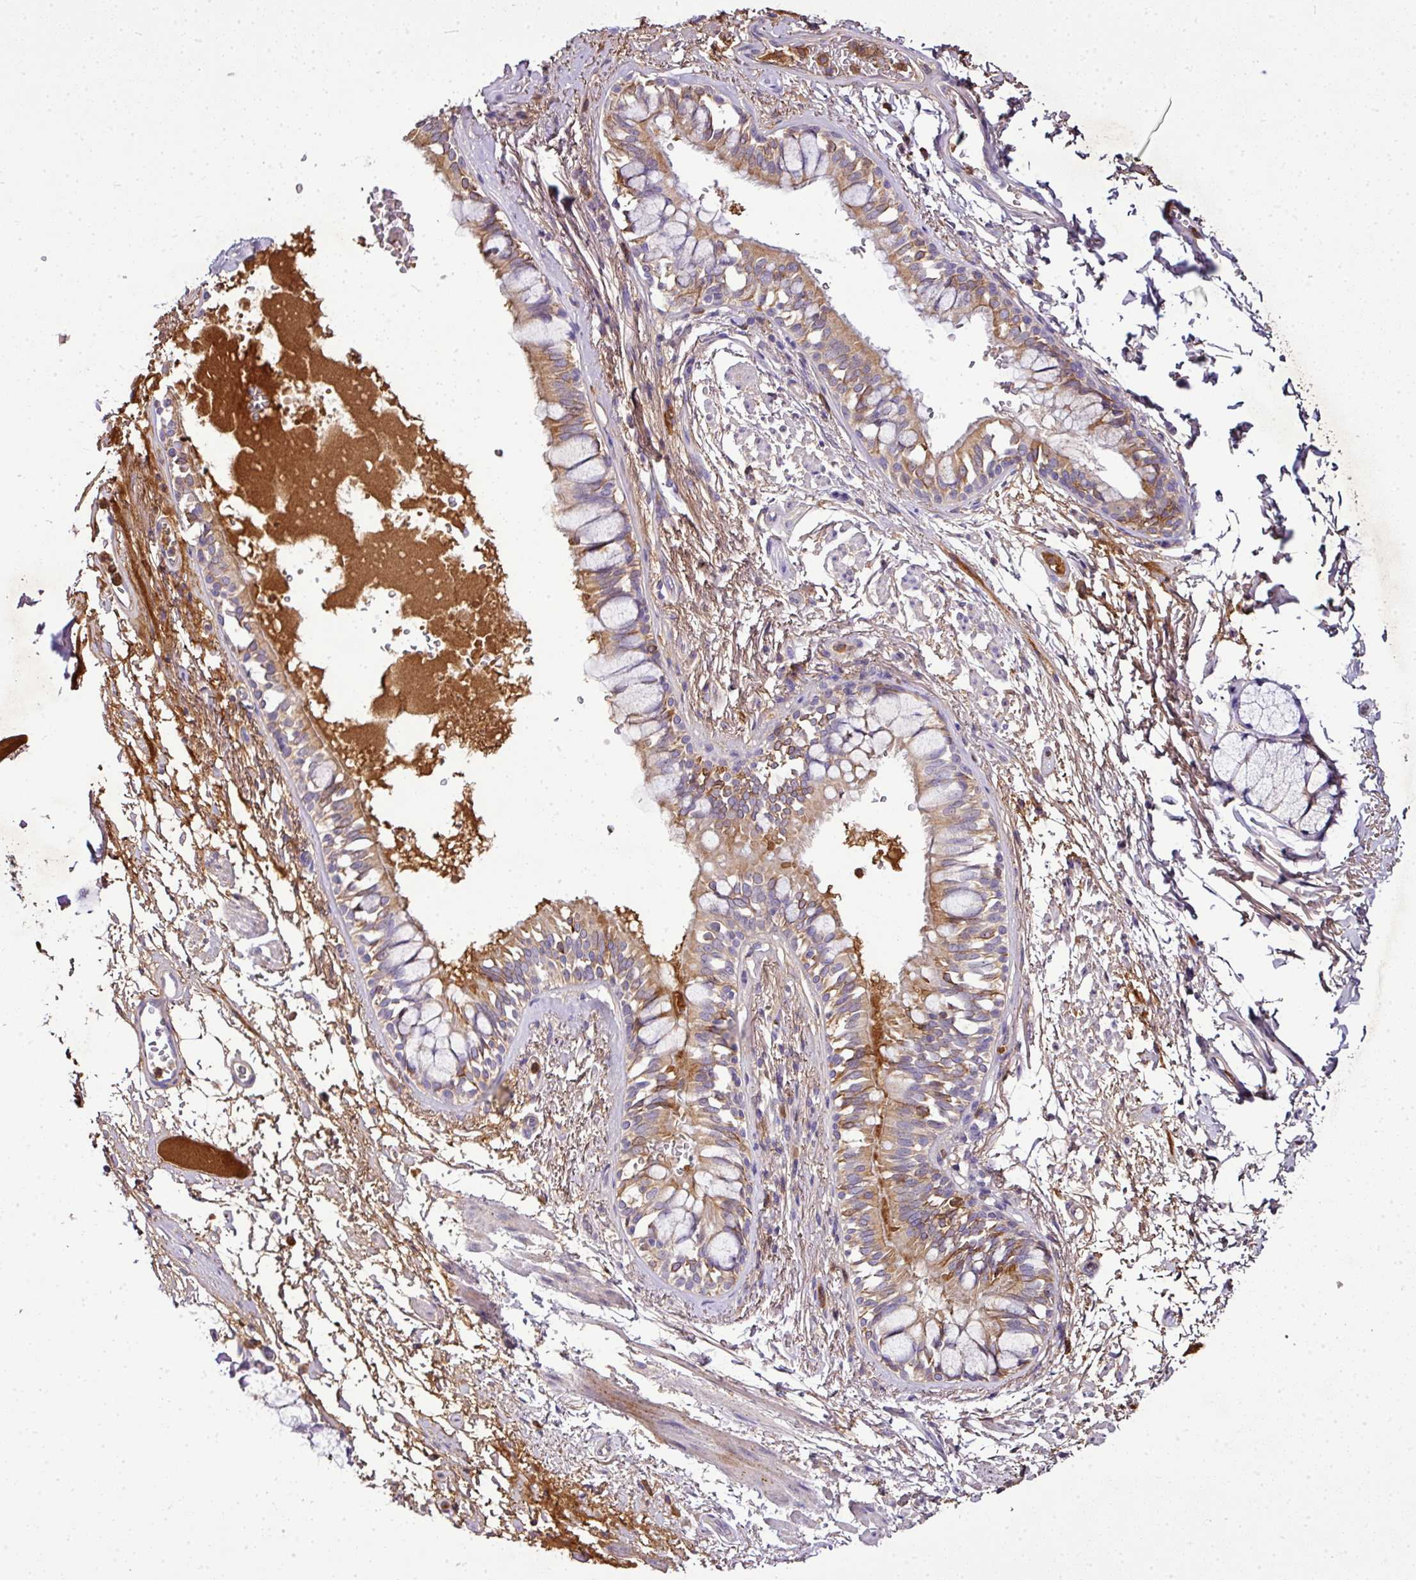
{"staining": {"intensity": "moderate", "quantity": ">75%", "location": "cytoplasmic/membranous"}, "tissue": "bronchus", "cell_type": "Respiratory epithelial cells", "image_type": "normal", "snomed": [{"axis": "morphology", "description": "Normal tissue, NOS"}, {"axis": "topography", "description": "Bronchus"}], "caption": "This image displays immunohistochemistry (IHC) staining of benign human bronchus, with medium moderate cytoplasmic/membranous positivity in about >75% of respiratory epithelial cells.", "gene": "CAB39L", "patient": {"sex": "male", "age": 70}}